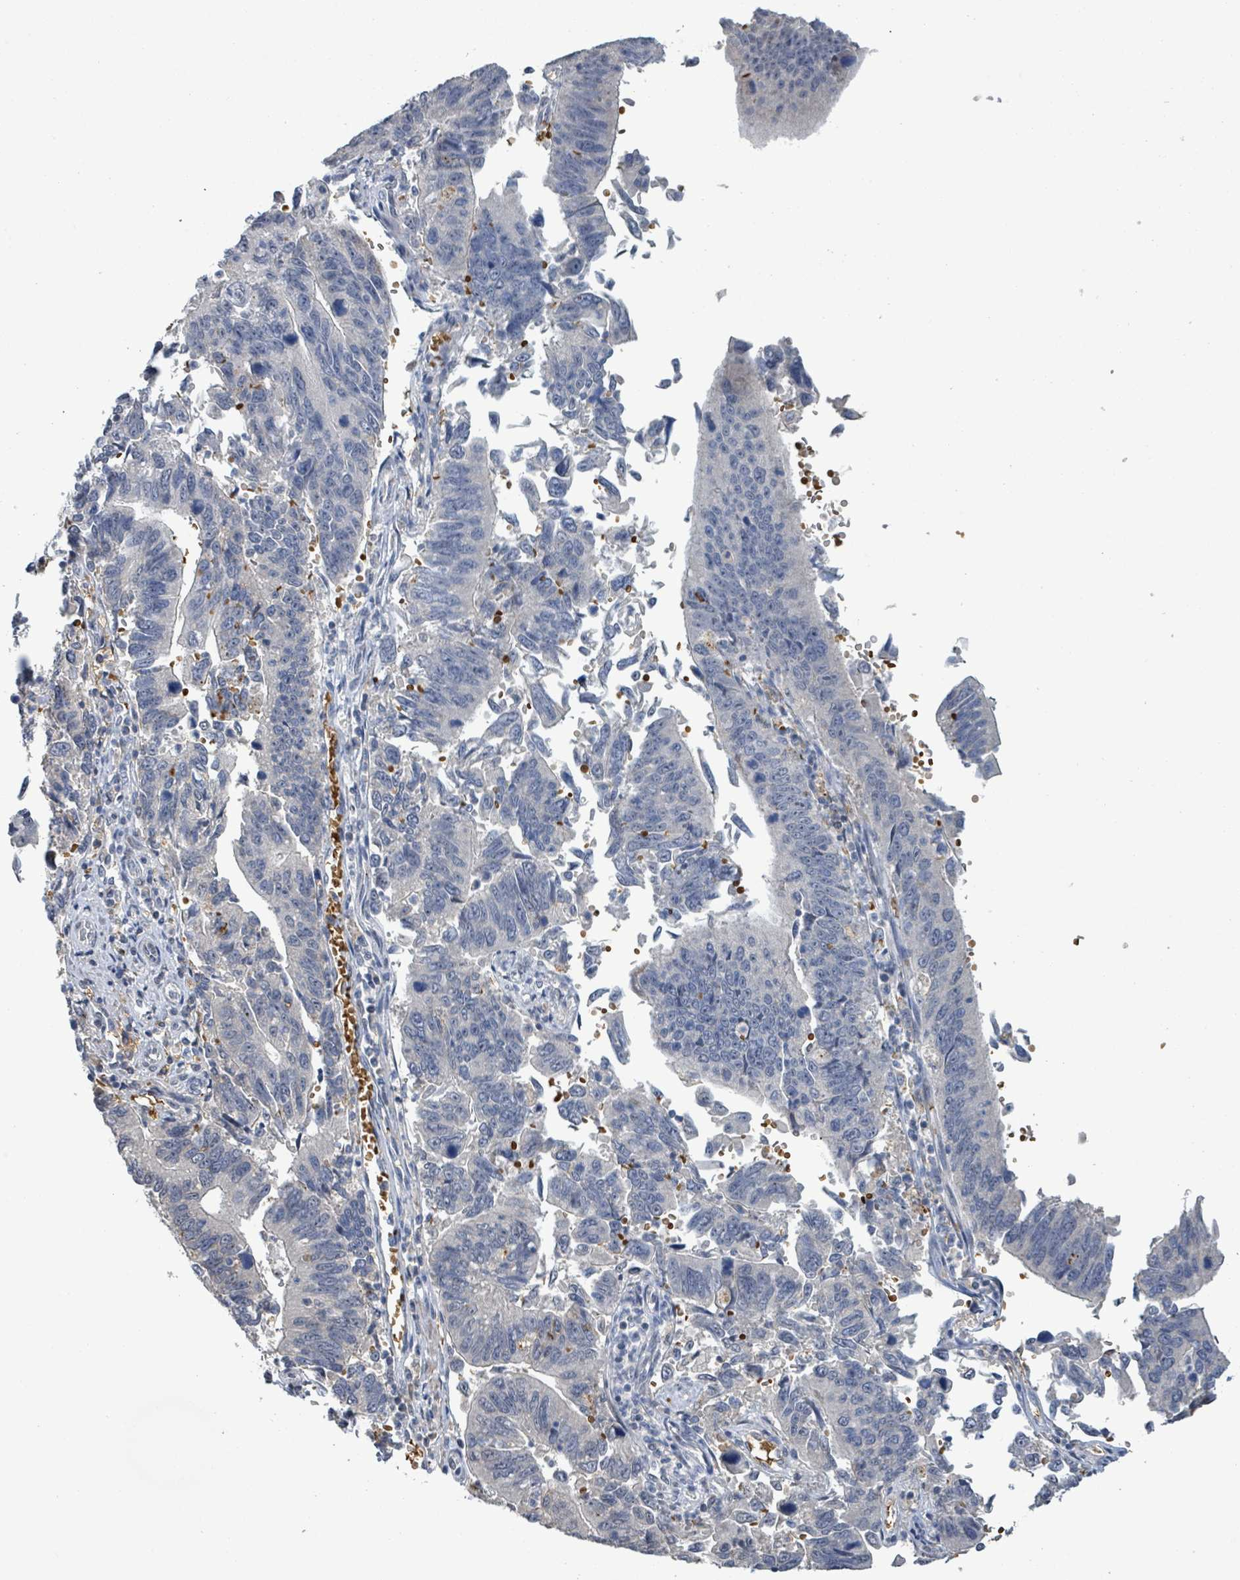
{"staining": {"intensity": "moderate", "quantity": "<25%", "location": "cytoplasmic/membranous"}, "tissue": "stomach cancer", "cell_type": "Tumor cells", "image_type": "cancer", "snomed": [{"axis": "morphology", "description": "Adenocarcinoma, NOS"}, {"axis": "topography", "description": "Stomach"}], "caption": "Brown immunohistochemical staining in stomach cancer (adenocarcinoma) demonstrates moderate cytoplasmic/membranous expression in approximately <25% of tumor cells.", "gene": "SEBOX", "patient": {"sex": "male", "age": 59}}